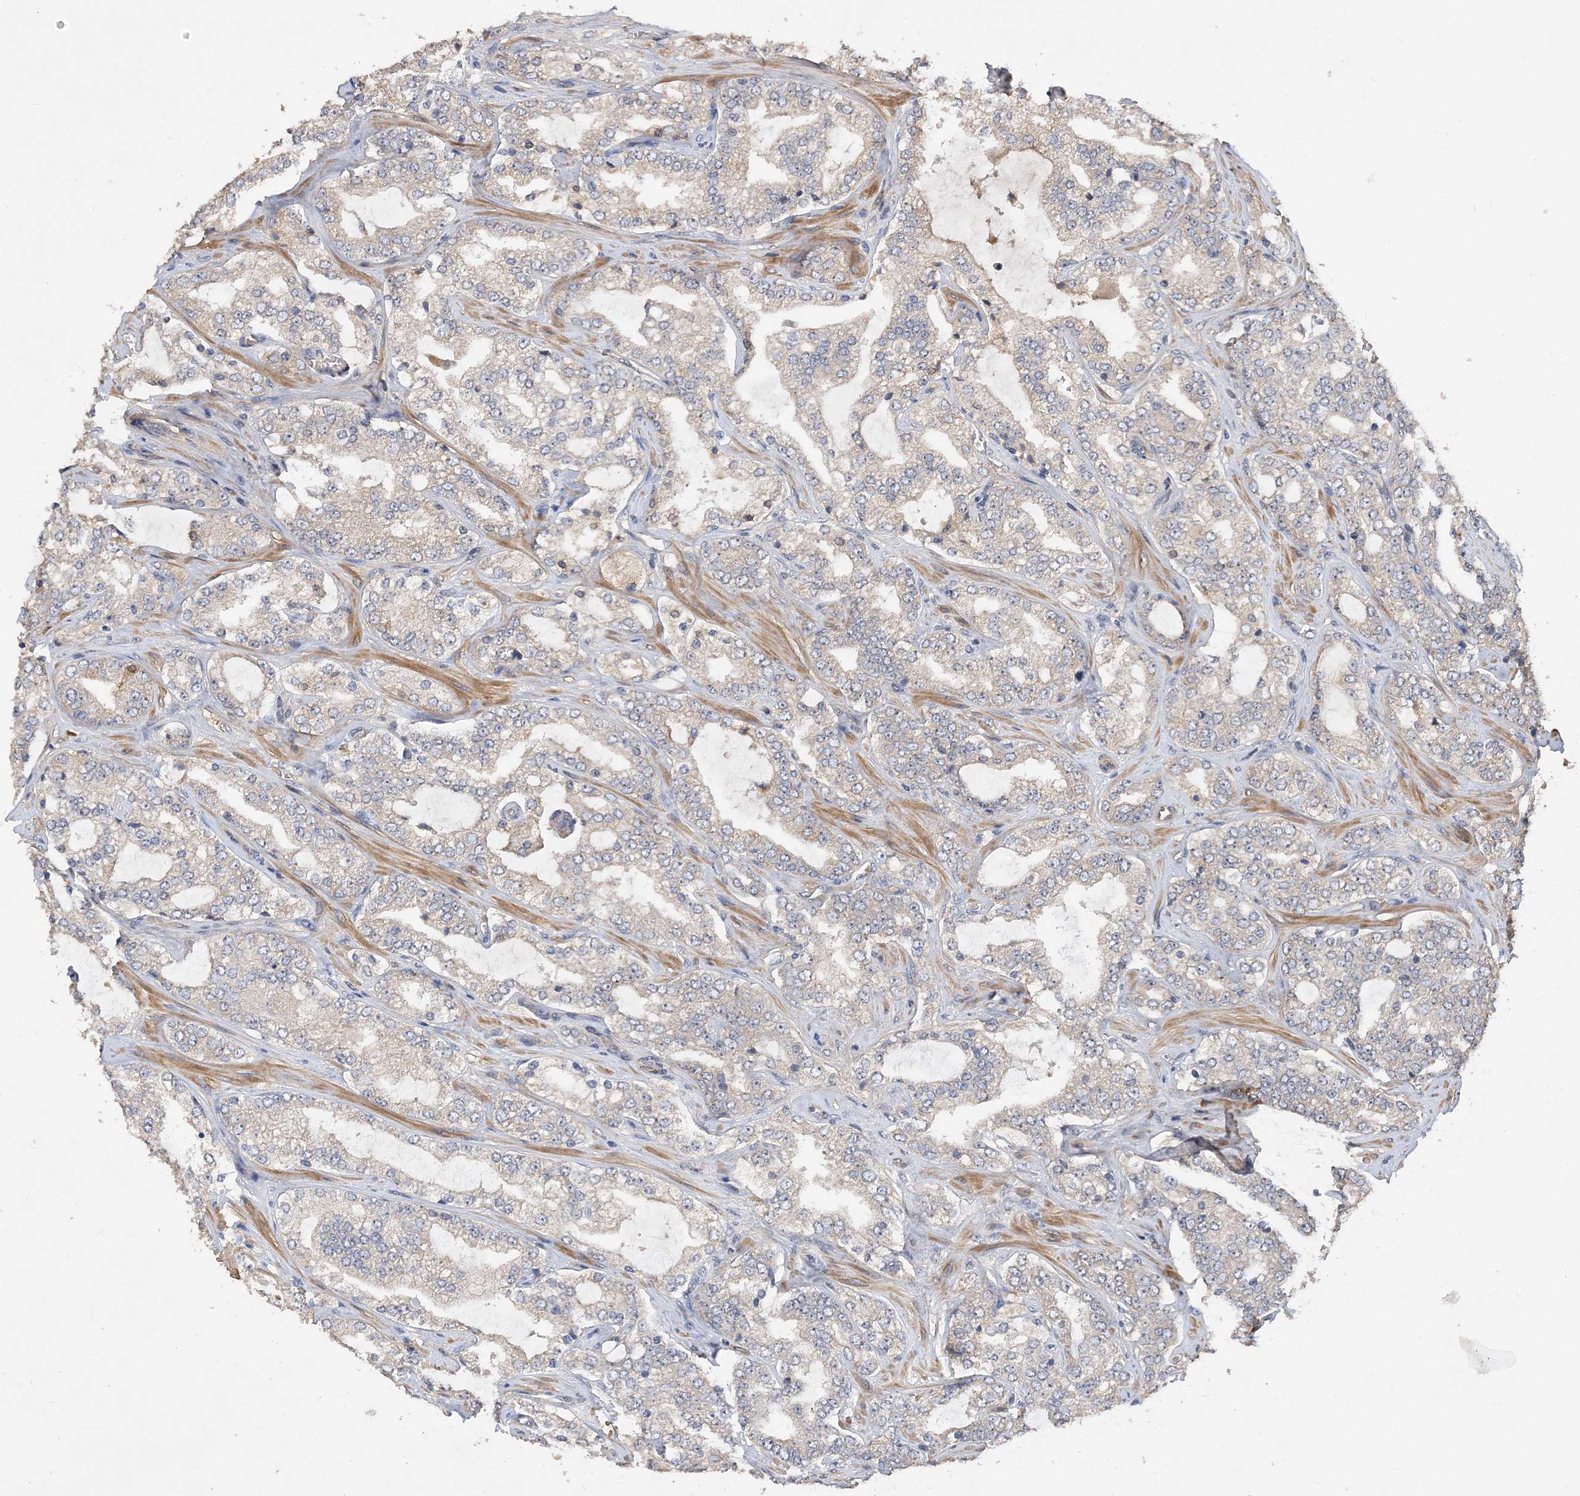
{"staining": {"intensity": "weak", "quantity": "<25%", "location": "cytoplasmic/membranous"}, "tissue": "prostate cancer", "cell_type": "Tumor cells", "image_type": "cancer", "snomed": [{"axis": "morphology", "description": "Adenocarcinoma, High grade"}, {"axis": "topography", "description": "Prostate"}], "caption": "This is an immunohistochemistry photomicrograph of adenocarcinoma (high-grade) (prostate). There is no expression in tumor cells.", "gene": "GRINA", "patient": {"sex": "male", "age": 64}}